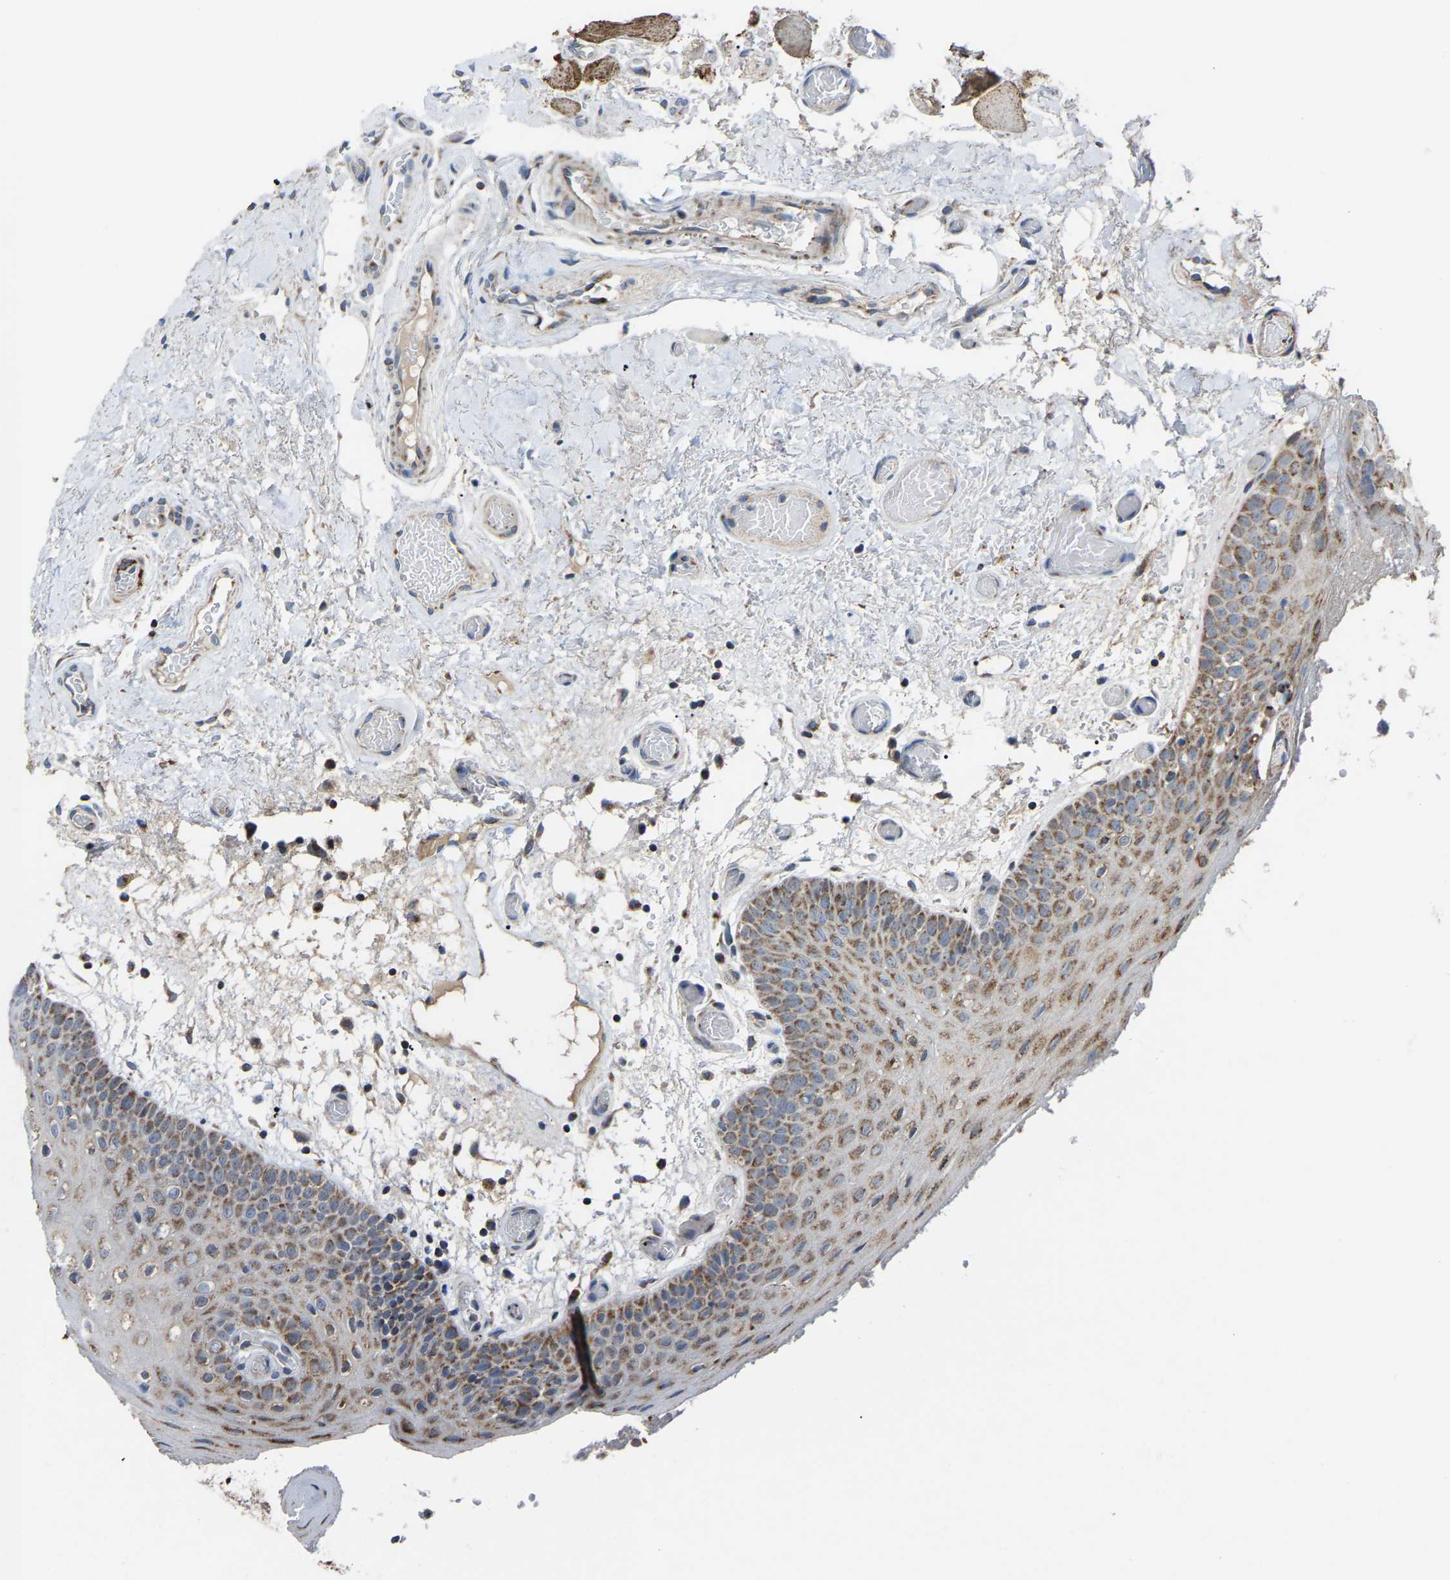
{"staining": {"intensity": "moderate", "quantity": ">75%", "location": "cytoplasmic/membranous"}, "tissue": "oral mucosa", "cell_type": "Squamous epithelial cells", "image_type": "normal", "snomed": [{"axis": "morphology", "description": "Normal tissue, NOS"}, {"axis": "morphology", "description": "Squamous cell carcinoma, NOS"}, {"axis": "topography", "description": "Oral tissue"}, {"axis": "topography", "description": "Head-Neck"}], "caption": "Squamous epithelial cells show medium levels of moderate cytoplasmic/membranous staining in approximately >75% of cells in unremarkable oral mucosa.", "gene": "CANT1", "patient": {"sex": "male", "age": 71}}